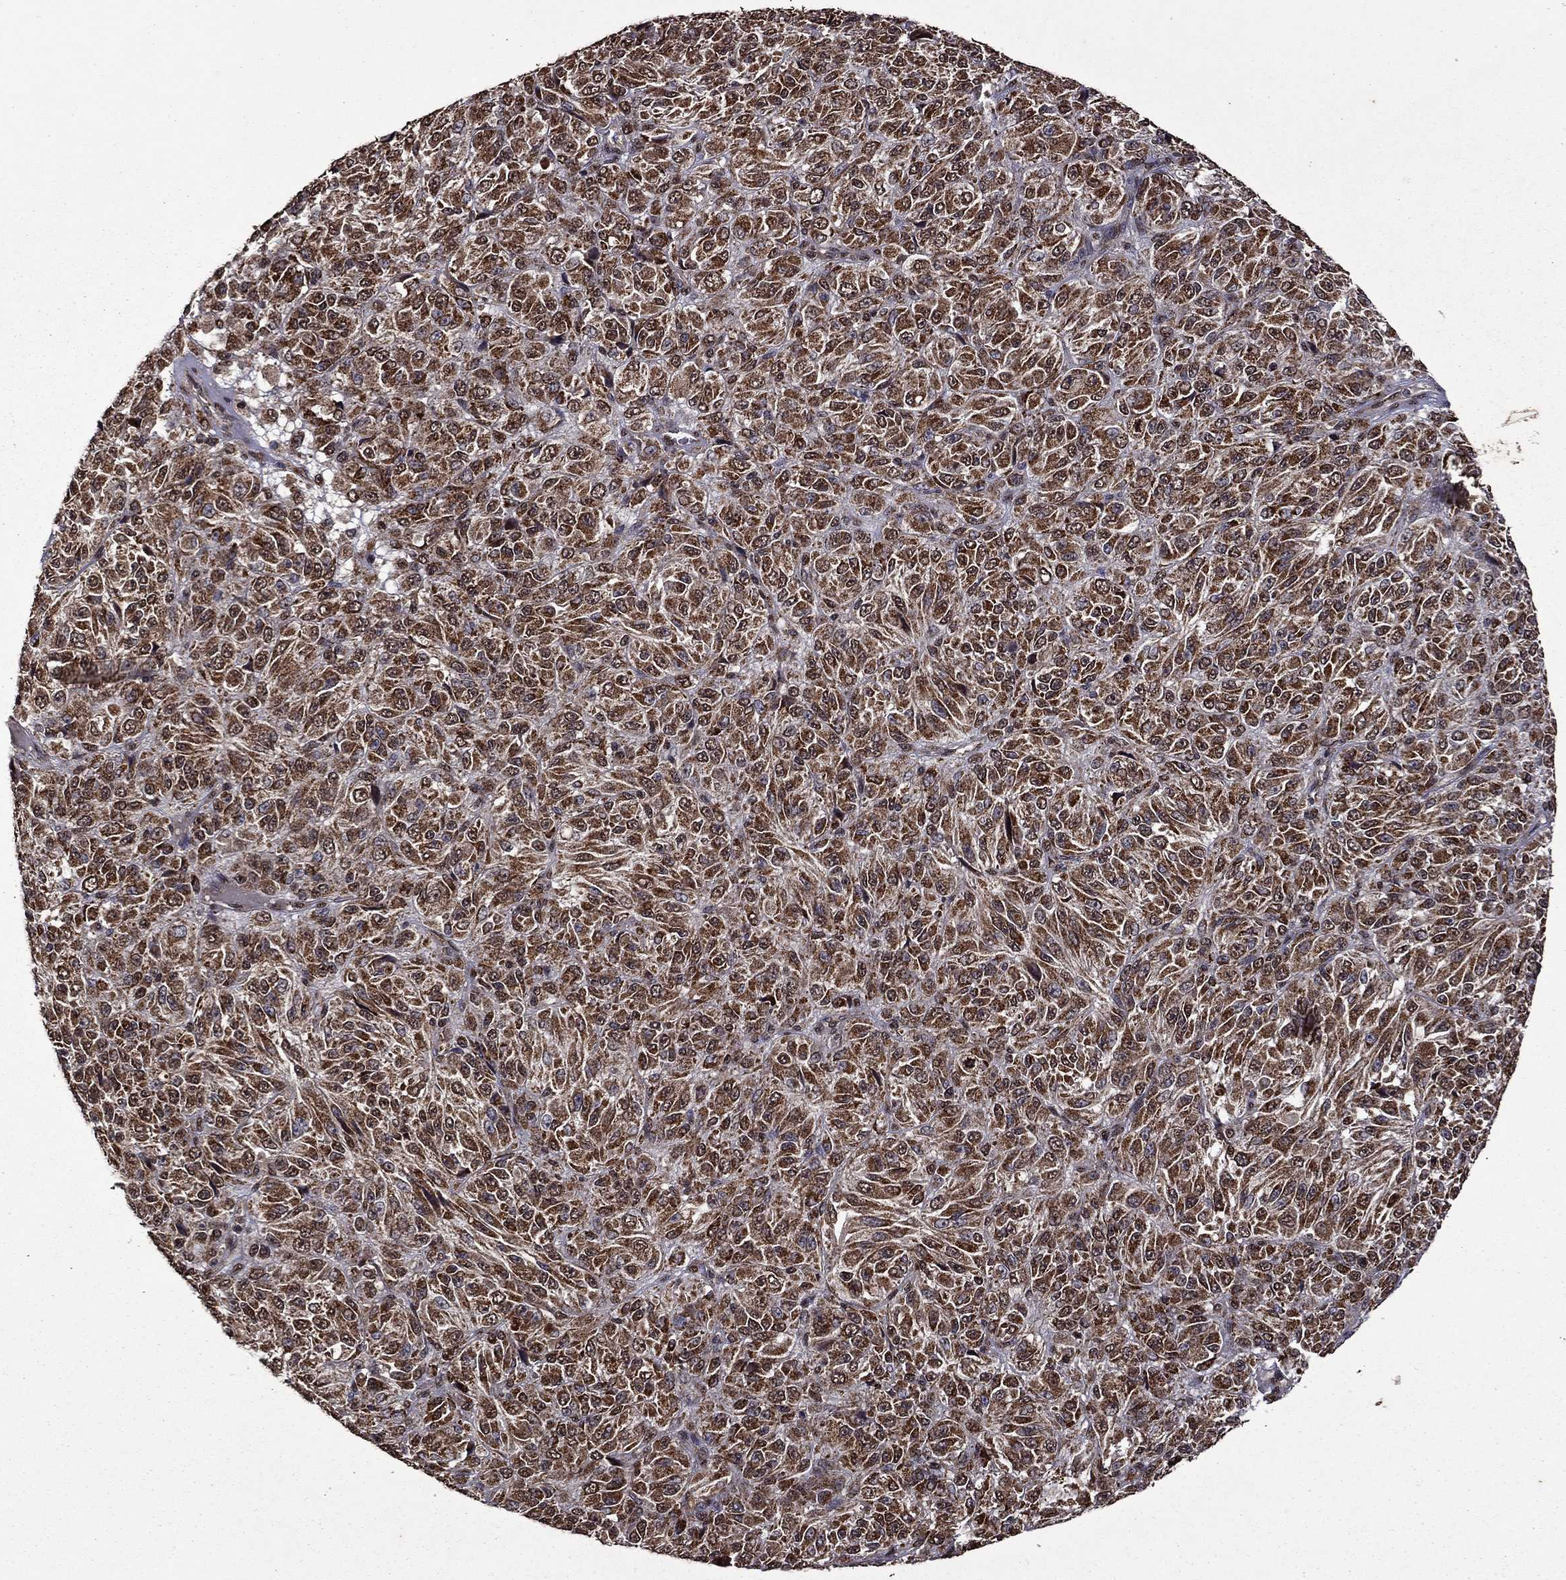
{"staining": {"intensity": "strong", "quantity": ">75%", "location": "cytoplasmic/membranous"}, "tissue": "melanoma", "cell_type": "Tumor cells", "image_type": "cancer", "snomed": [{"axis": "morphology", "description": "Malignant melanoma, Metastatic site"}, {"axis": "topography", "description": "Brain"}], "caption": "There is high levels of strong cytoplasmic/membranous staining in tumor cells of melanoma, as demonstrated by immunohistochemical staining (brown color).", "gene": "ITM2B", "patient": {"sex": "female", "age": 56}}